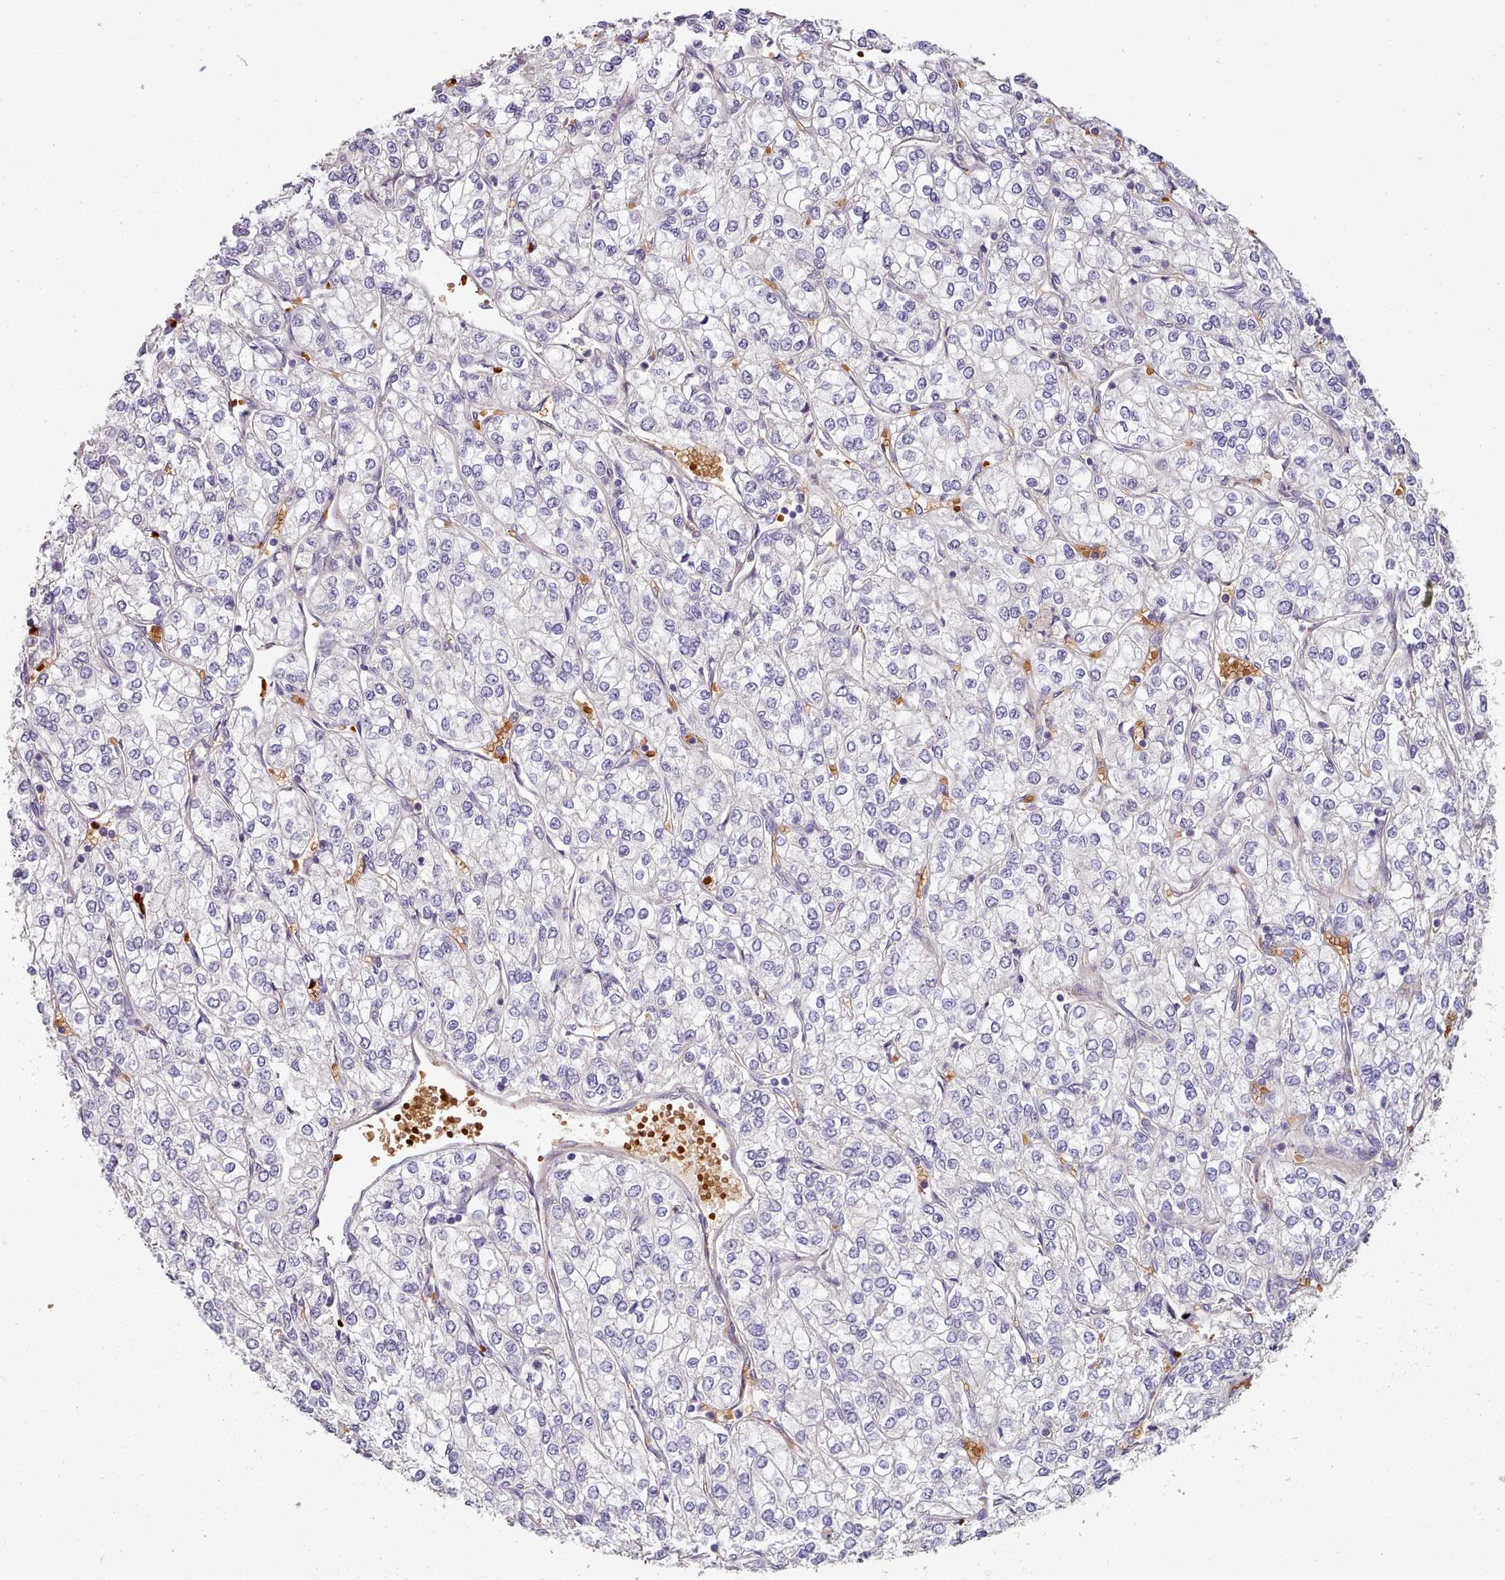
{"staining": {"intensity": "negative", "quantity": "none", "location": "none"}, "tissue": "renal cancer", "cell_type": "Tumor cells", "image_type": "cancer", "snomed": [{"axis": "morphology", "description": "Adenocarcinoma, NOS"}, {"axis": "topography", "description": "Kidney"}], "caption": "Immunohistochemical staining of renal cancer (adenocarcinoma) shows no significant positivity in tumor cells.", "gene": "CLNS1A", "patient": {"sex": "male", "age": 80}}